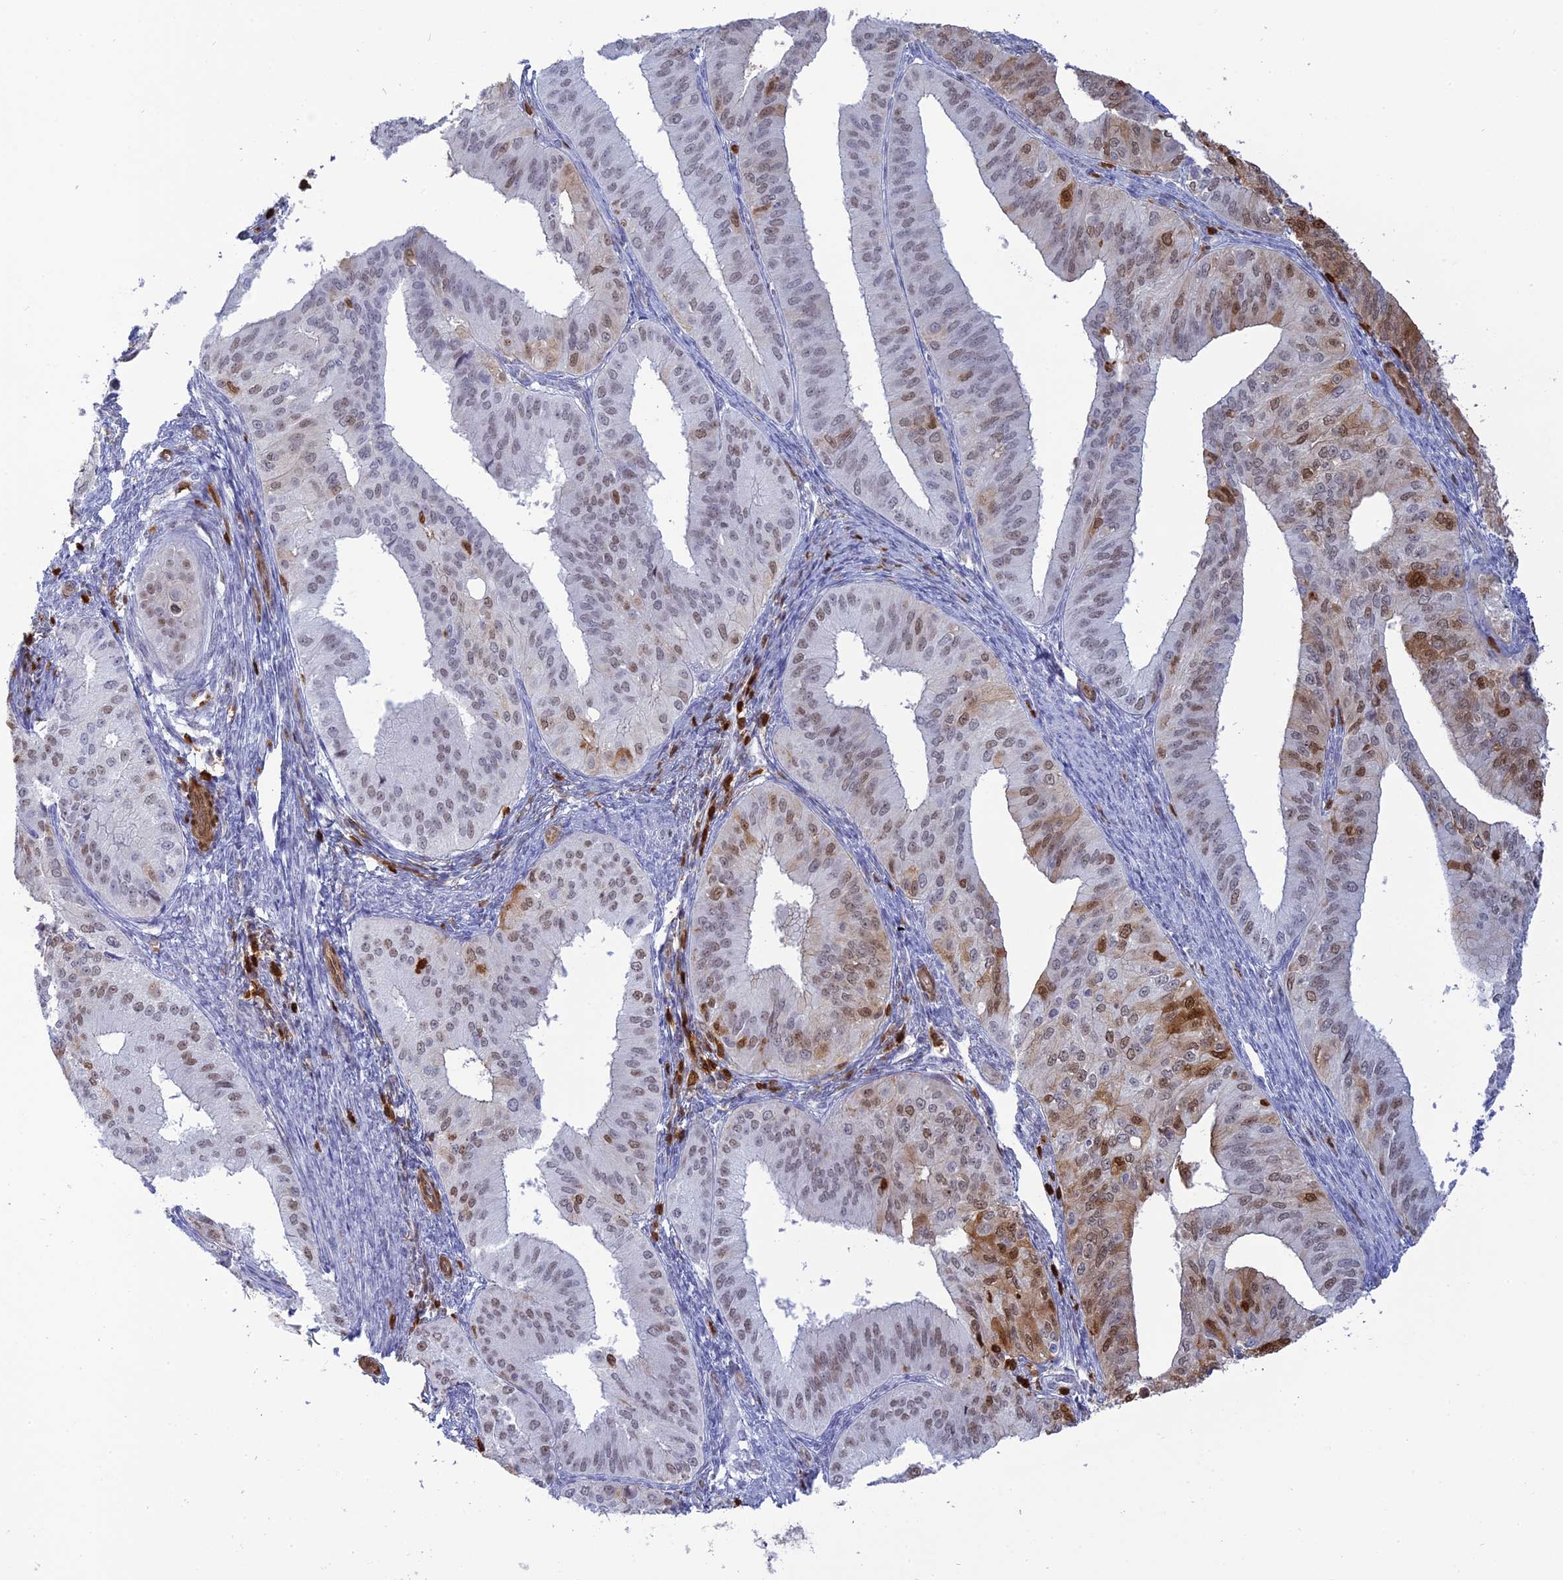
{"staining": {"intensity": "moderate", "quantity": "<25%", "location": "cytoplasmic/membranous,nuclear"}, "tissue": "endometrial cancer", "cell_type": "Tumor cells", "image_type": "cancer", "snomed": [{"axis": "morphology", "description": "Adenocarcinoma, NOS"}, {"axis": "topography", "description": "Endometrium"}], "caption": "Moderate cytoplasmic/membranous and nuclear staining is seen in about <25% of tumor cells in endometrial adenocarcinoma. Ihc stains the protein in brown and the nuclei are stained blue.", "gene": "PGBD4", "patient": {"sex": "female", "age": 50}}